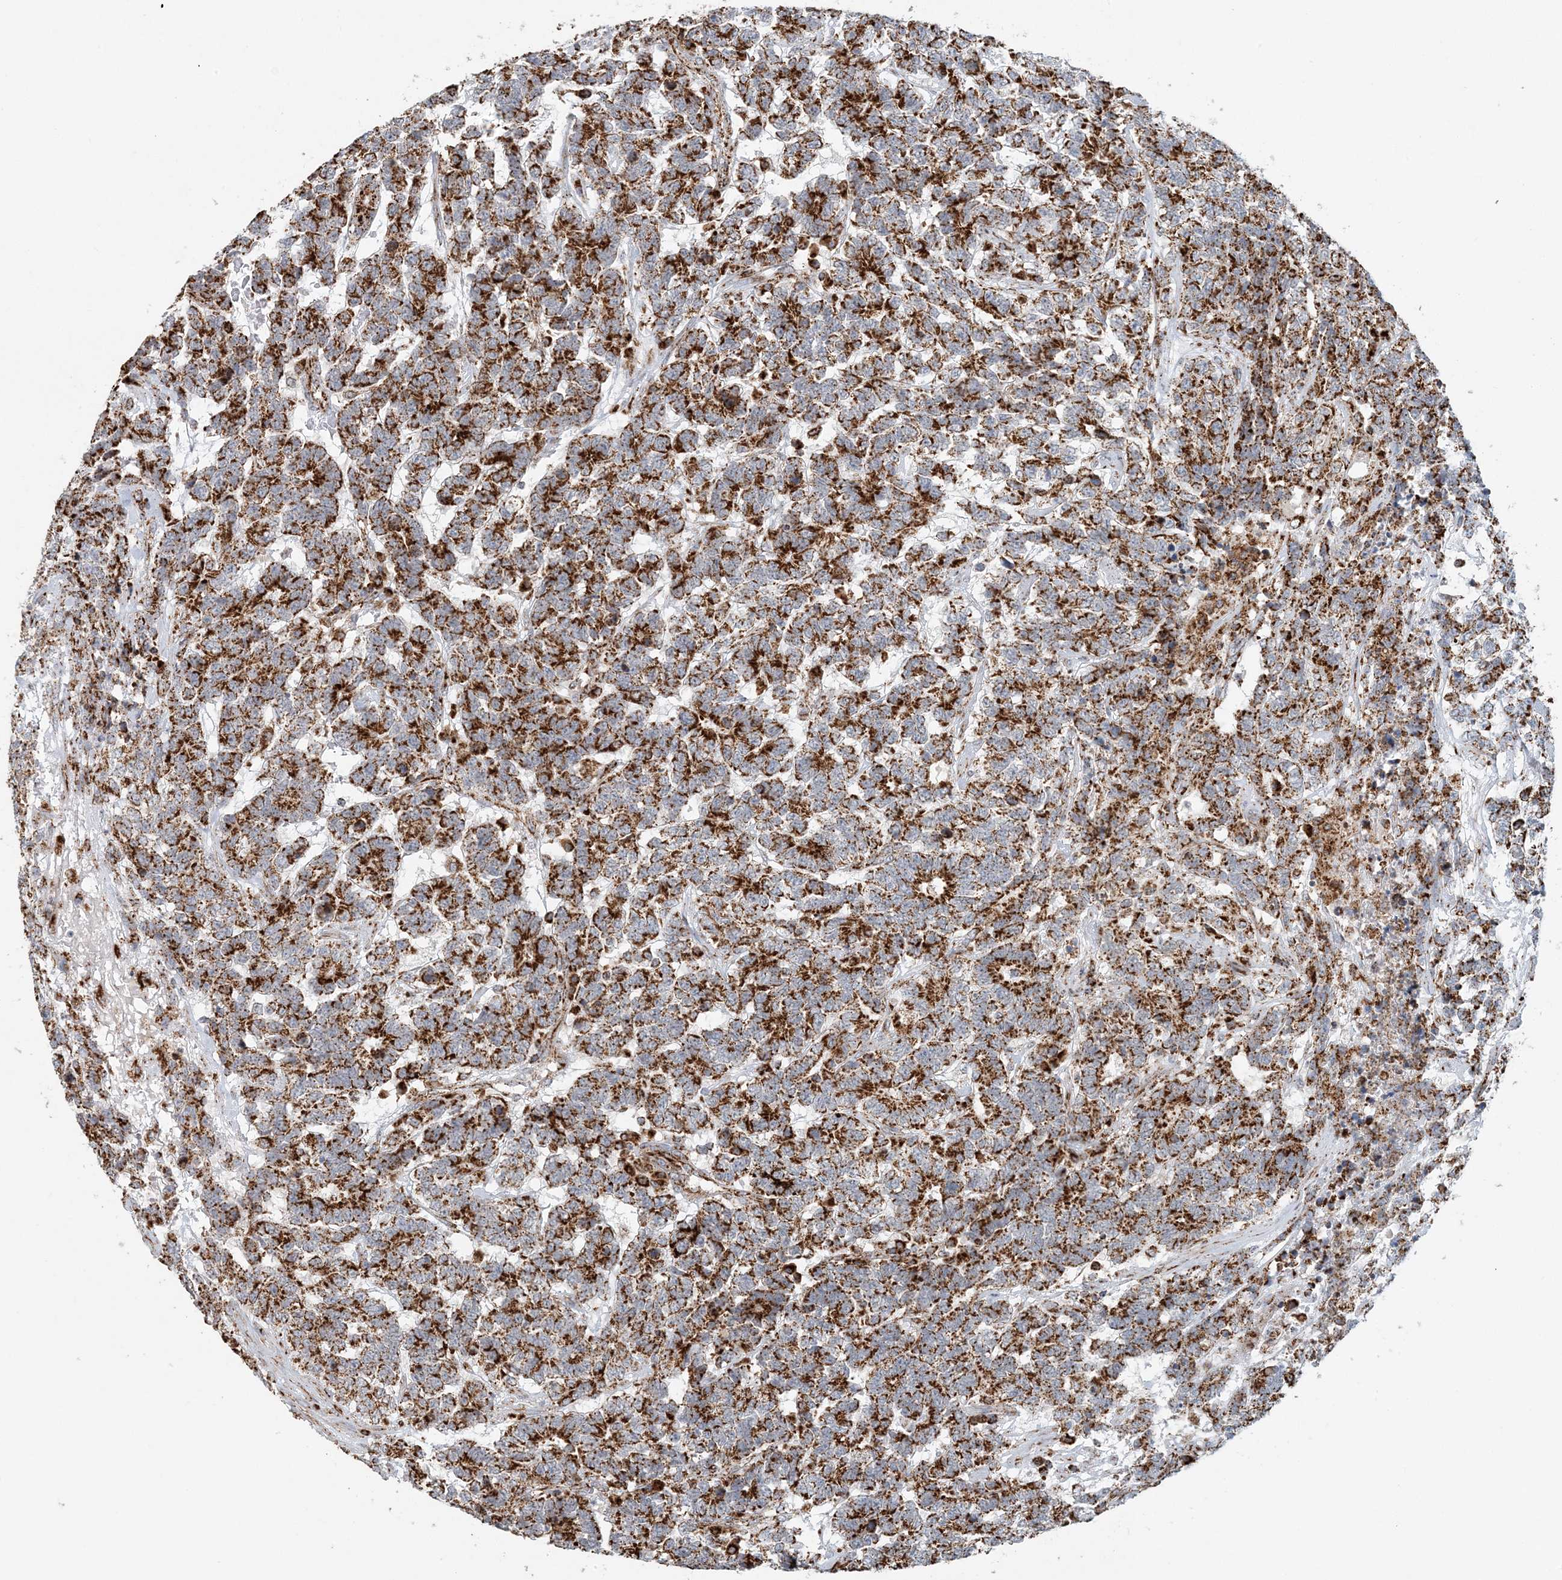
{"staining": {"intensity": "strong", "quantity": ">75%", "location": "cytoplasmic/membranous"}, "tissue": "testis cancer", "cell_type": "Tumor cells", "image_type": "cancer", "snomed": [{"axis": "morphology", "description": "Carcinoma, Embryonal, NOS"}, {"axis": "topography", "description": "Testis"}], "caption": "DAB (3,3'-diaminobenzidine) immunohistochemical staining of testis cancer reveals strong cytoplasmic/membranous protein staining in about >75% of tumor cells.", "gene": "MAN1A1", "patient": {"sex": "male", "age": 26}}